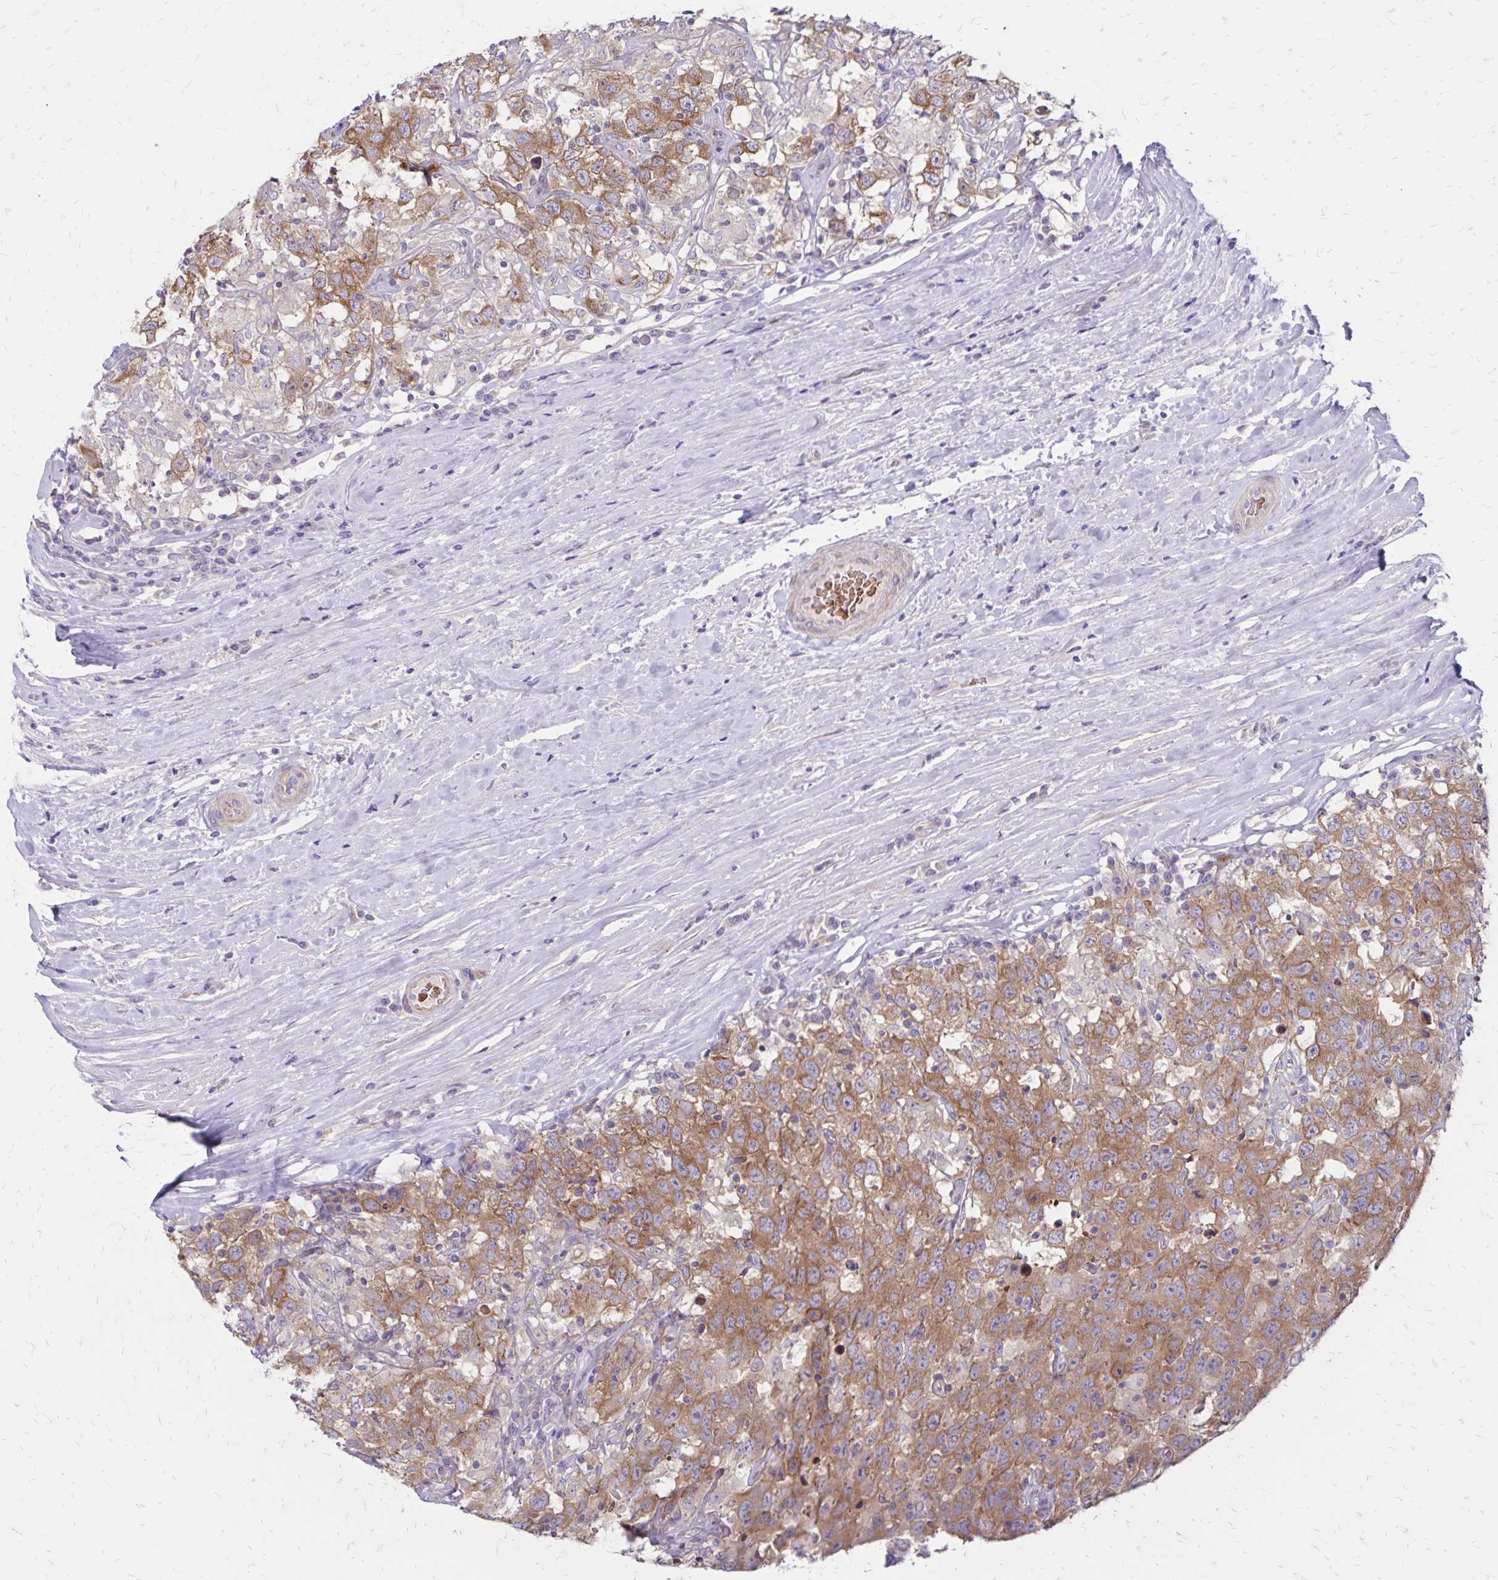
{"staining": {"intensity": "moderate", "quantity": "25%-75%", "location": "cytoplasmic/membranous"}, "tissue": "testis cancer", "cell_type": "Tumor cells", "image_type": "cancer", "snomed": [{"axis": "morphology", "description": "Seminoma, NOS"}, {"axis": "topography", "description": "Testis"}], "caption": "Immunohistochemical staining of human testis cancer (seminoma) shows medium levels of moderate cytoplasmic/membranous protein positivity in about 25%-75% of tumor cells.", "gene": "FSD1", "patient": {"sex": "male", "age": 41}}